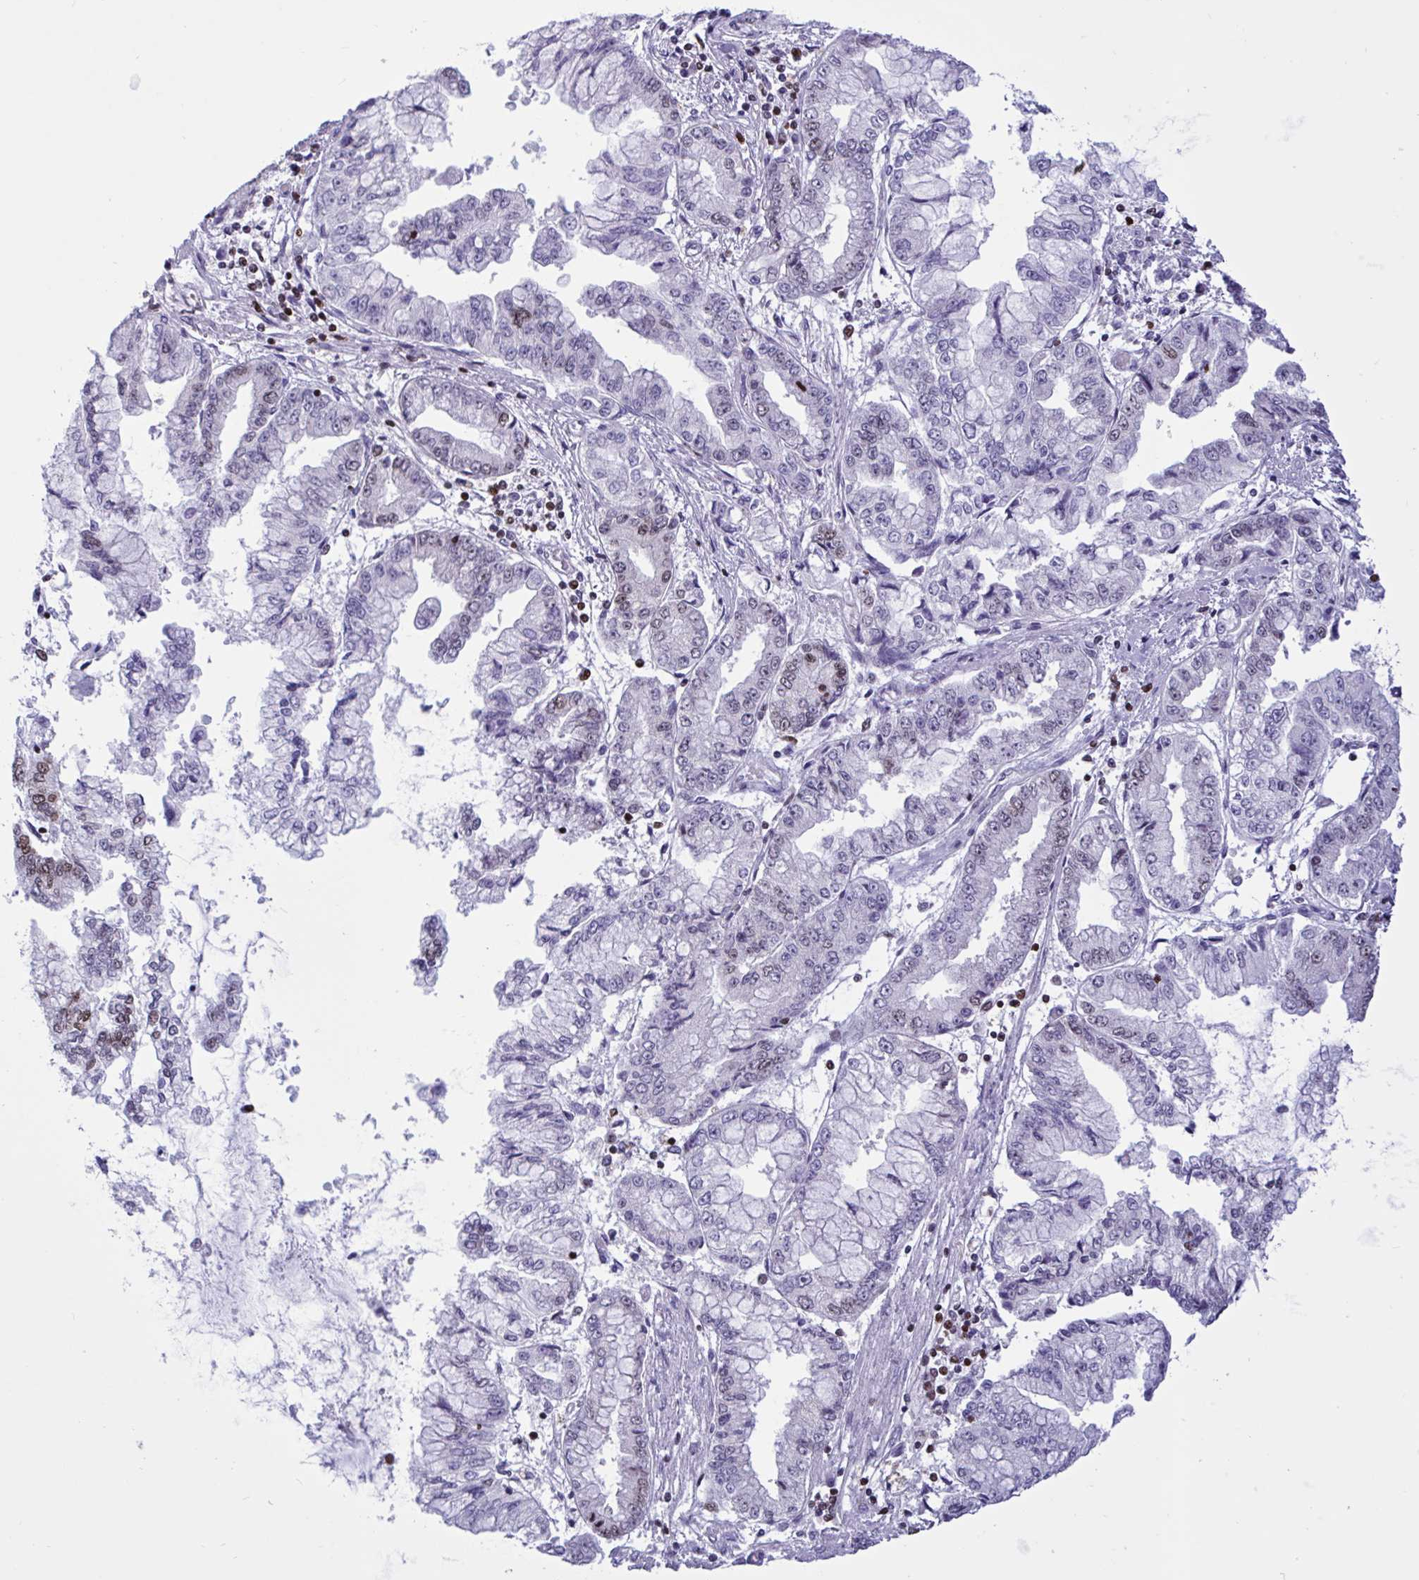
{"staining": {"intensity": "moderate", "quantity": "<25%", "location": "nuclear"}, "tissue": "stomach cancer", "cell_type": "Tumor cells", "image_type": "cancer", "snomed": [{"axis": "morphology", "description": "Adenocarcinoma, NOS"}, {"axis": "topography", "description": "Stomach, upper"}], "caption": "The immunohistochemical stain labels moderate nuclear positivity in tumor cells of adenocarcinoma (stomach) tissue. (DAB (3,3'-diaminobenzidine) = brown stain, brightfield microscopy at high magnification).", "gene": "HMGB2", "patient": {"sex": "female", "age": 74}}